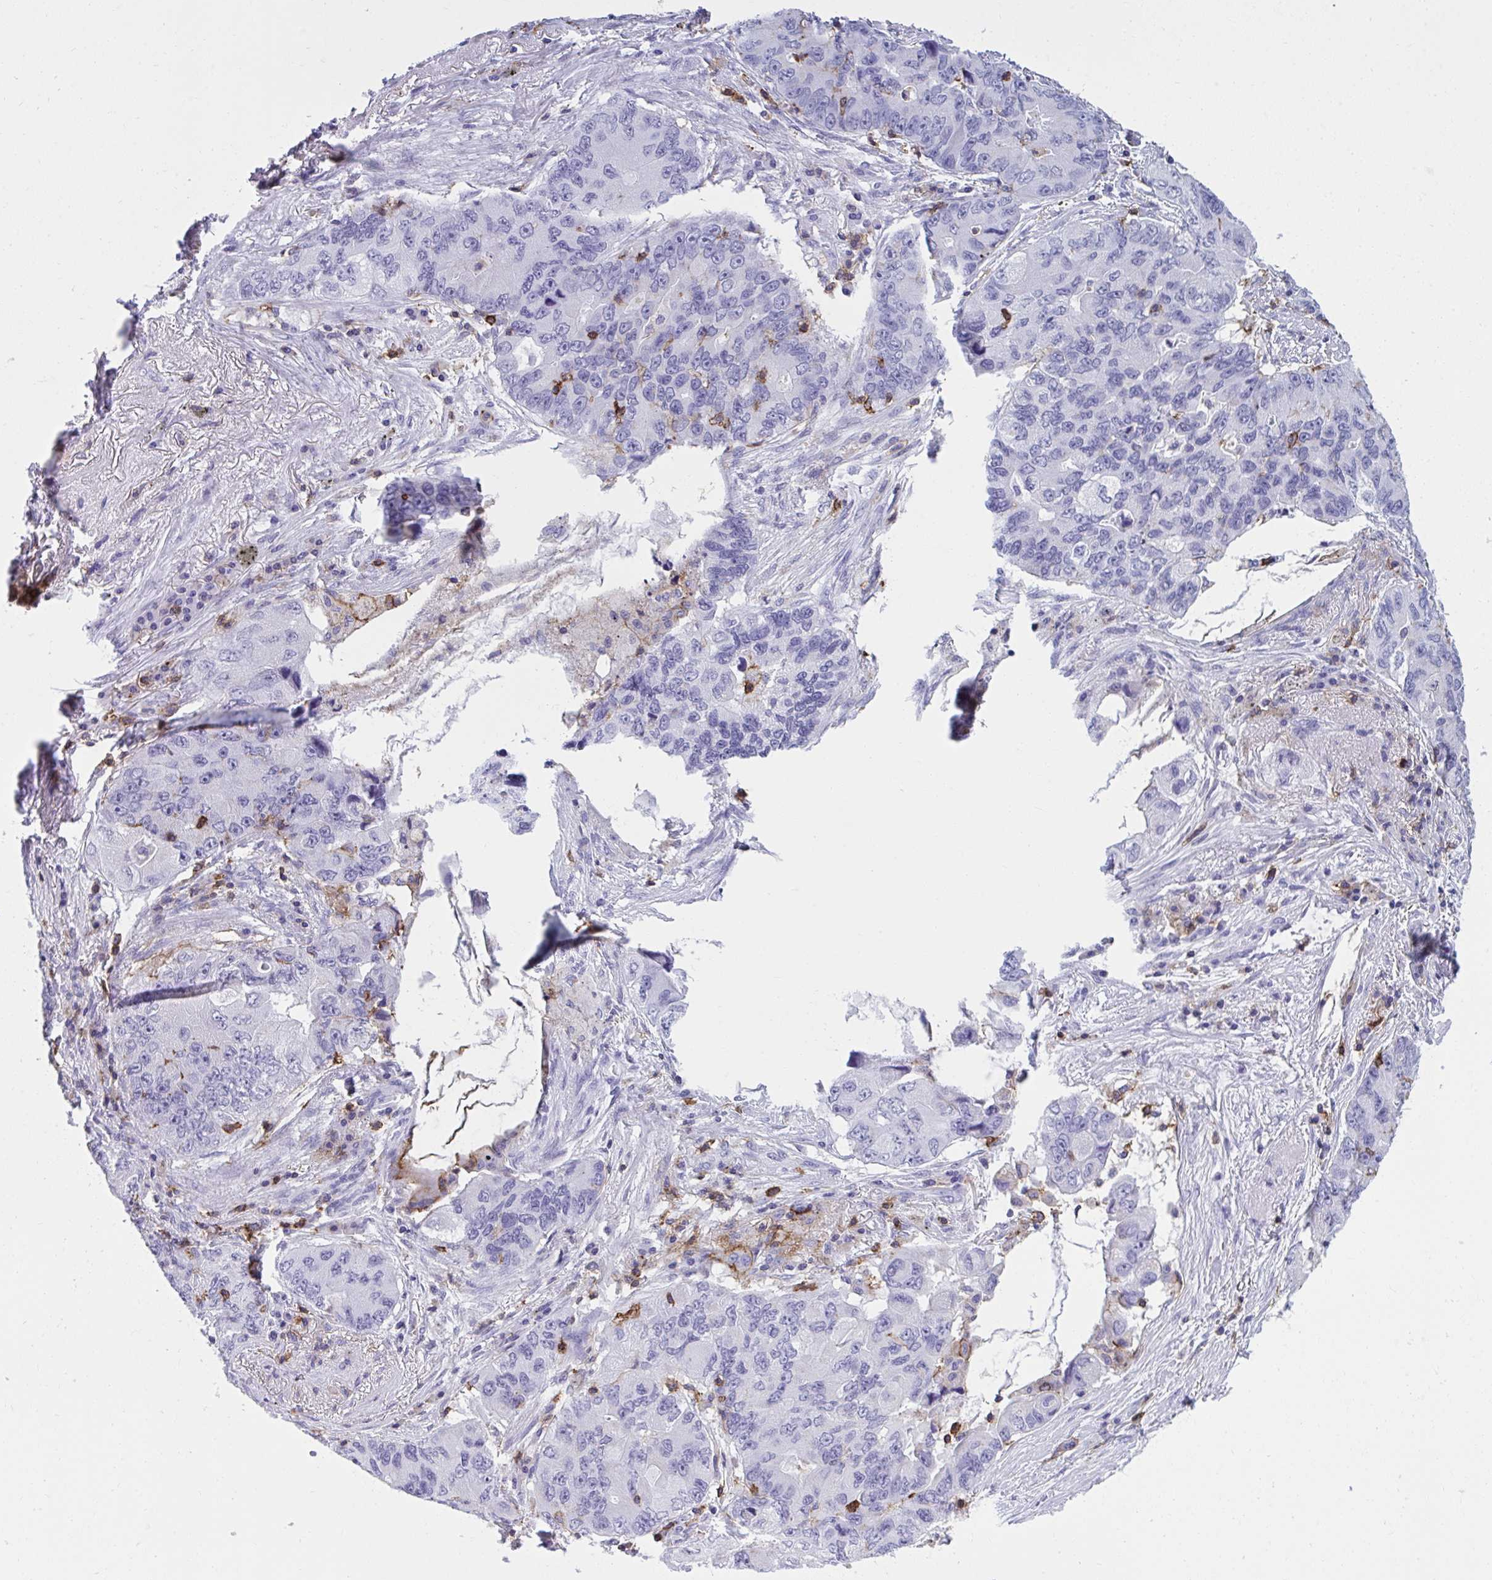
{"staining": {"intensity": "negative", "quantity": "none", "location": "none"}, "tissue": "lung cancer", "cell_type": "Tumor cells", "image_type": "cancer", "snomed": [{"axis": "morphology", "description": "Adenocarcinoma, NOS"}, {"axis": "morphology", "description": "Adenocarcinoma, metastatic, NOS"}, {"axis": "topography", "description": "Lymph node"}, {"axis": "topography", "description": "Lung"}], "caption": "Immunohistochemical staining of lung cancer reveals no significant staining in tumor cells. (Brightfield microscopy of DAB immunohistochemistry at high magnification).", "gene": "SPN", "patient": {"sex": "female", "age": 54}}